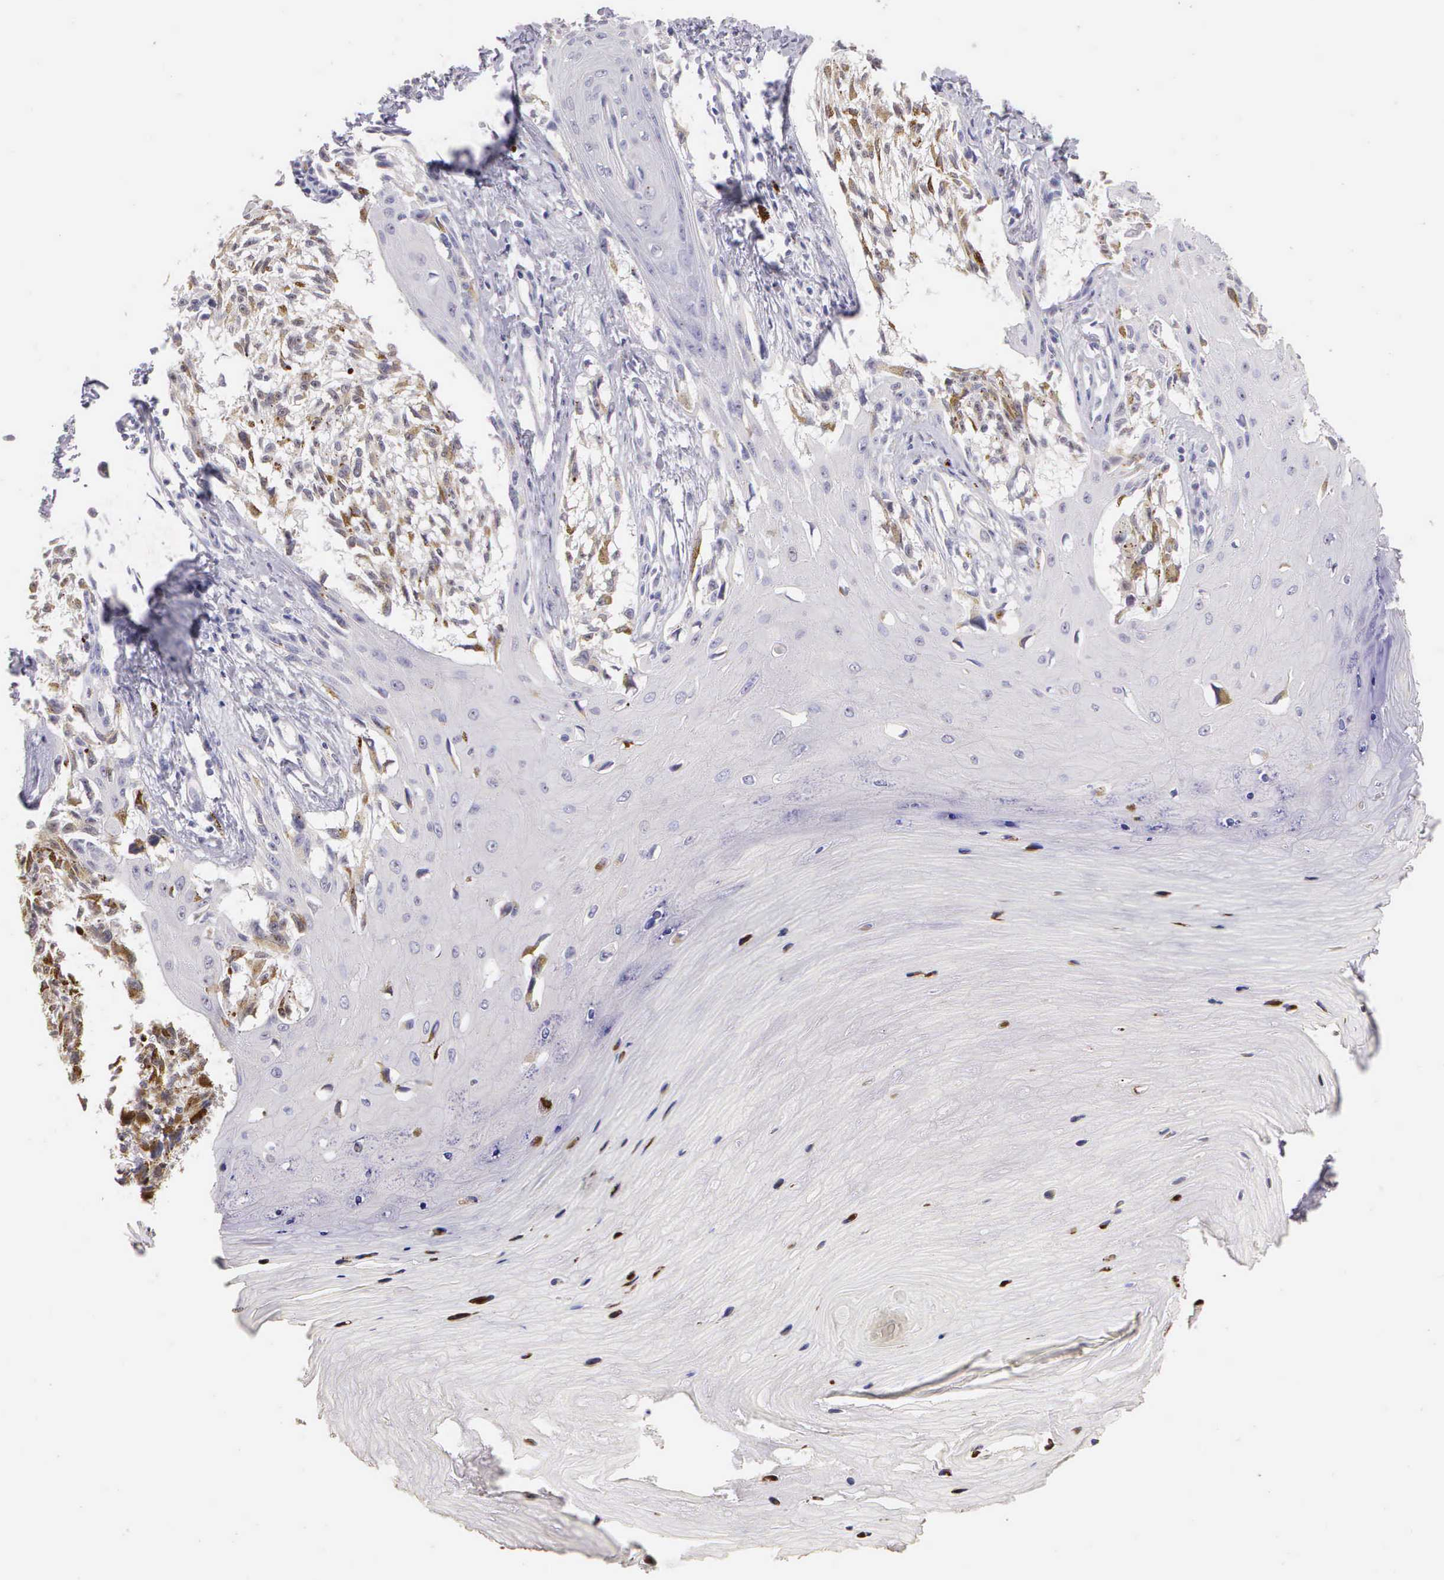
{"staining": {"intensity": "negative", "quantity": "none", "location": "none"}, "tissue": "melanoma", "cell_type": "Tumor cells", "image_type": "cancer", "snomed": [{"axis": "morphology", "description": "Malignant melanoma, NOS"}, {"axis": "topography", "description": "Skin"}], "caption": "Immunohistochemistry photomicrograph of melanoma stained for a protein (brown), which shows no staining in tumor cells.", "gene": "ESR1", "patient": {"sex": "female", "age": 82}}